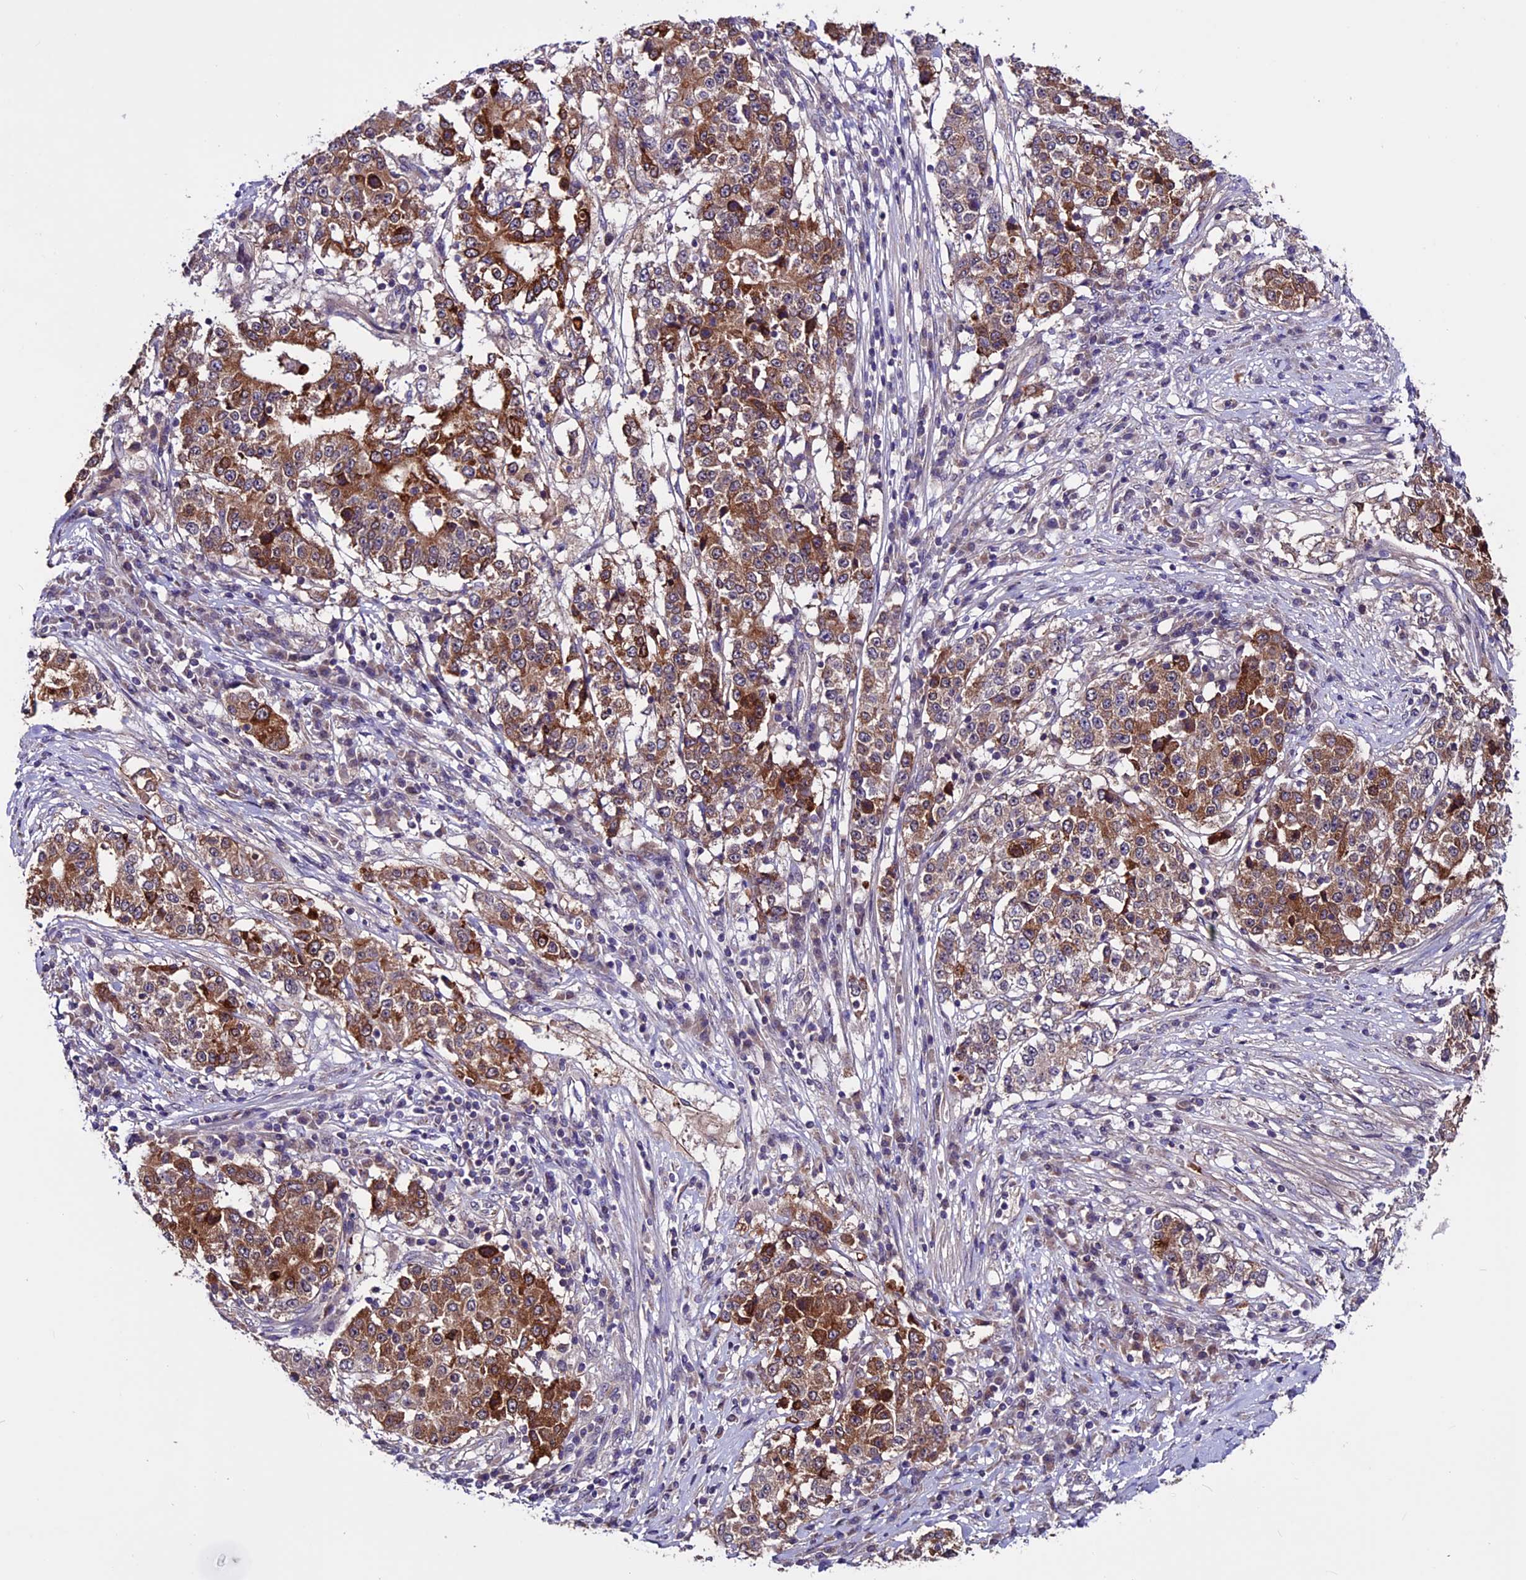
{"staining": {"intensity": "moderate", "quantity": "25%-75%", "location": "cytoplasmic/membranous"}, "tissue": "stomach cancer", "cell_type": "Tumor cells", "image_type": "cancer", "snomed": [{"axis": "morphology", "description": "Adenocarcinoma, NOS"}, {"axis": "topography", "description": "Stomach"}], "caption": "Immunohistochemistry micrograph of neoplastic tissue: stomach cancer stained using immunohistochemistry exhibits medium levels of moderate protein expression localized specifically in the cytoplasmic/membranous of tumor cells, appearing as a cytoplasmic/membranous brown color.", "gene": "RINL", "patient": {"sex": "male", "age": 59}}